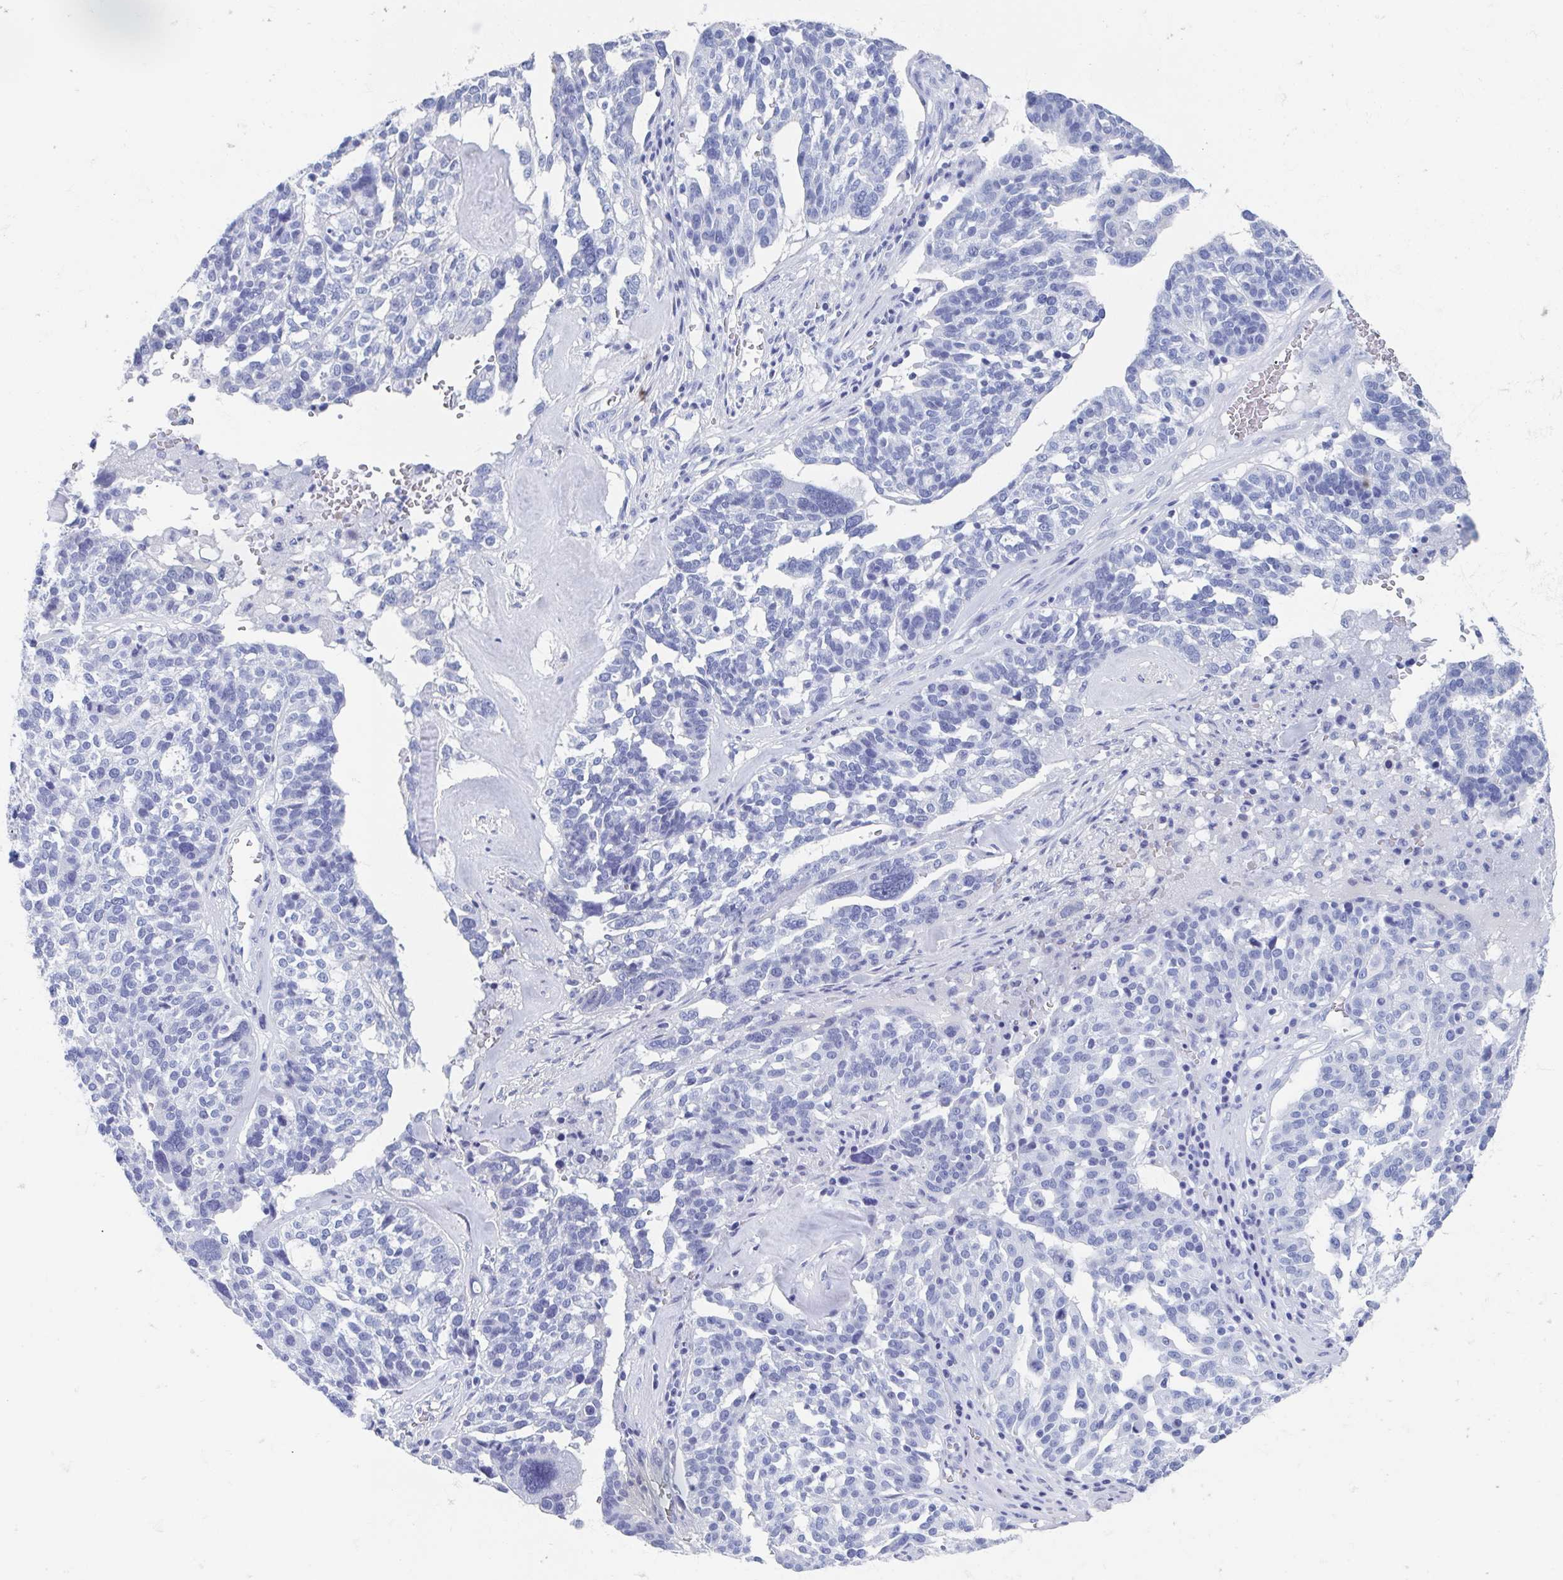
{"staining": {"intensity": "negative", "quantity": "none", "location": "none"}, "tissue": "ovarian cancer", "cell_type": "Tumor cells", "image_type": "cancer", "snomed": [{"axis": "morphology", "description": "Cystadenocarcinoma, serous, NOS"}, {"axis": "topography", "description": "Ovary"}], "caption": "Serous cystadenocarcinoma (ovarian) was stained to show a protein in brown. There is no significant staining in tumor cells.", "gene": "C10orf53", "patient": {"sex": "female", "age": 59}}